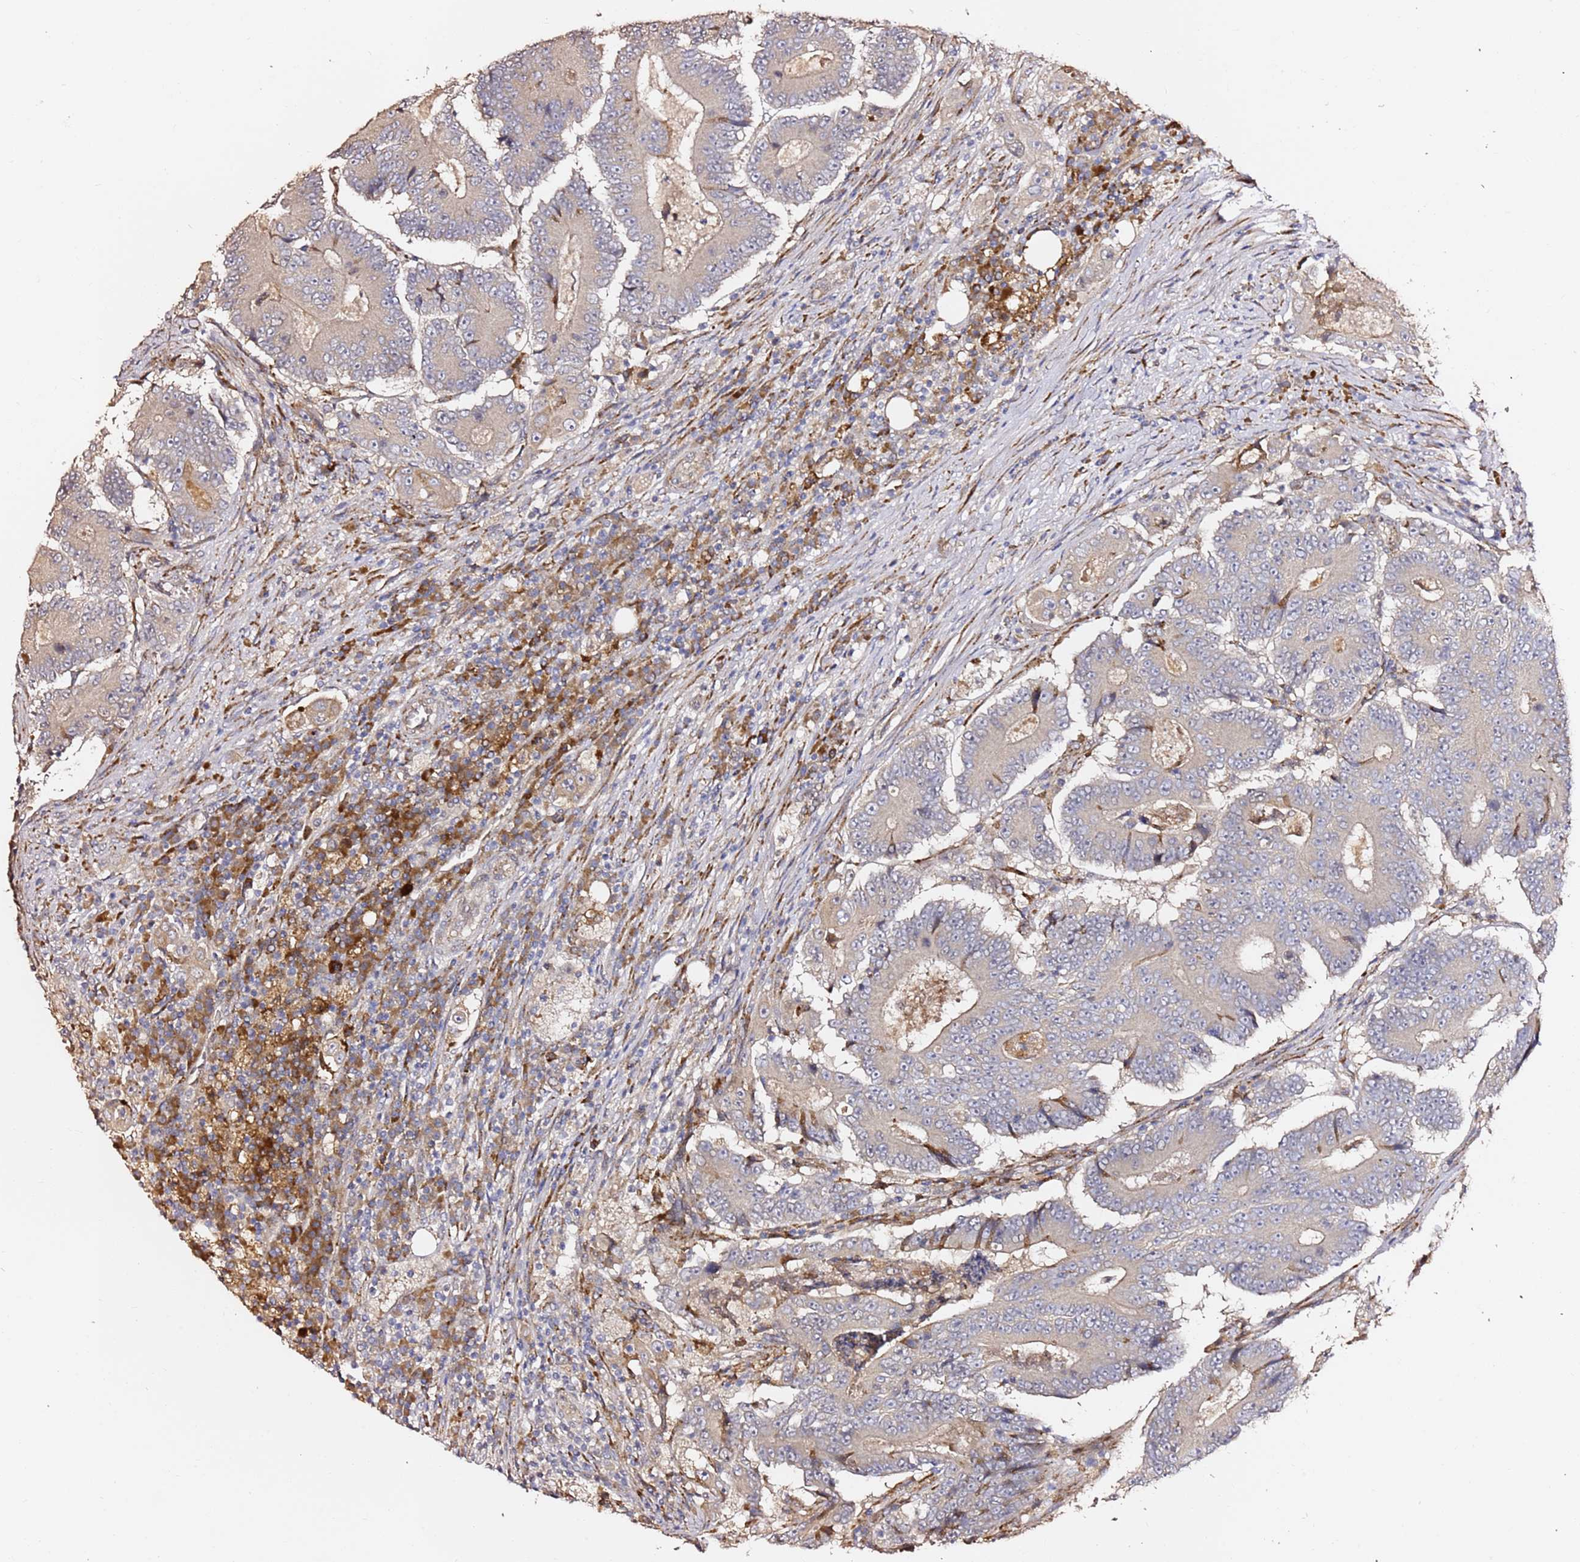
{"staining": {"intensity": "negative", "quantity": "none", "location": "none"}, "tissue": "colorectal cancer", "cell_type": "Tumor cells", "image_type": "cancer", "snomed": [{"axis": "morphology", "description": "Adenocarcinoma, NOS"}, {"axis": "topography", "description": "Colon"}], "caption": "The immunohistochemistry (IHC) photomicrograph has no significant expression in tumor cells of colorectal cancer tissue.", "gene": "HSD17B7", "patient": {"sex": "male", "age": 83}}